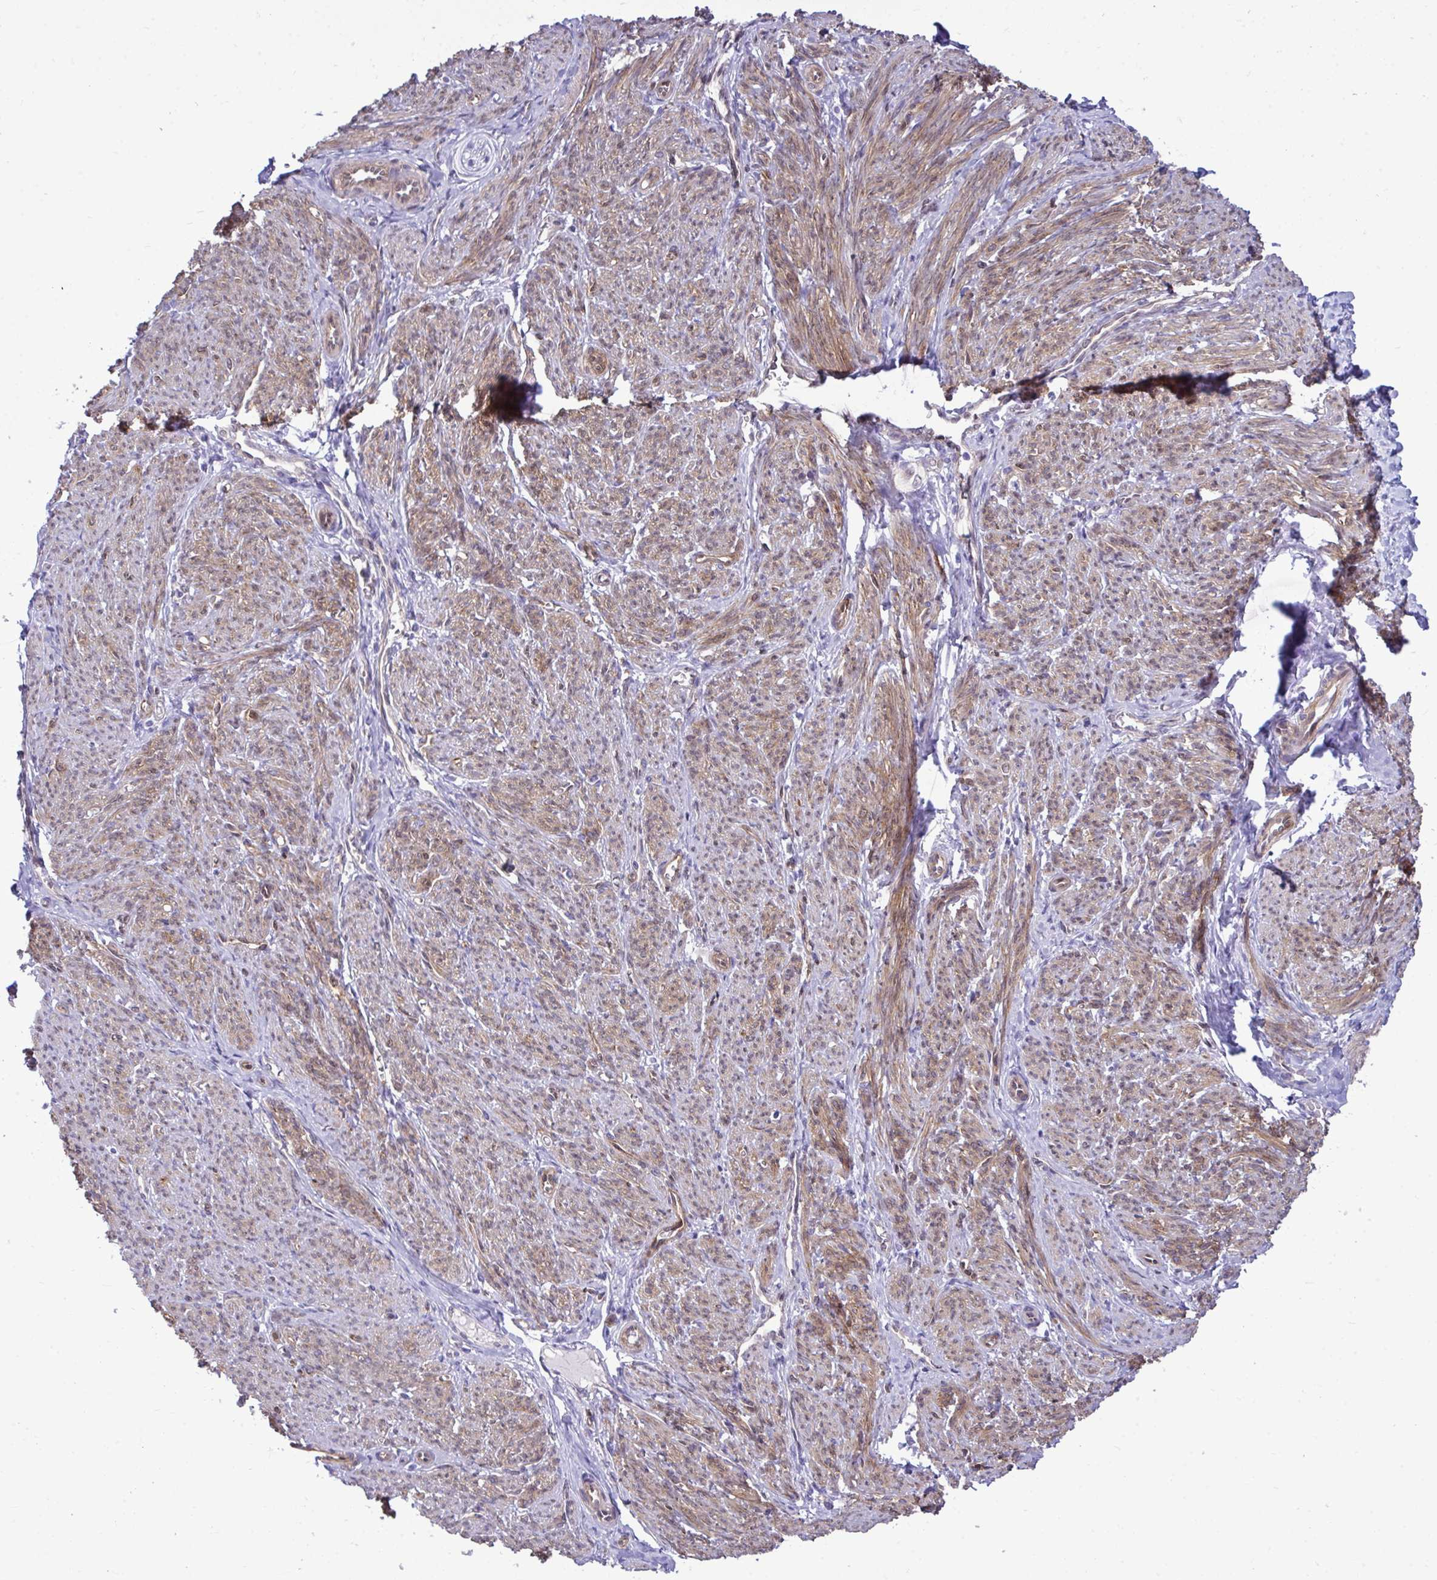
{"staining": {"intensity": "strong", "quantity": "25%-75%", "location": "cytoplasmic/membranous,nuclear"}, "tissue": "smooth muscle", "cell_type": "Smooth muscle cells", "image_type": "normal", "snomed": [{"axis": "morphology", "description": "Normal tissue, NOS"}, {"axis": "topography", "description": "Smooth muscle"}], "caption": "Approximately 25%-75% of smooth muscle cells in normal human smooth muscle reveal strong cytoplasmic/membranous,nuclear protein expression as visualized by brown immunohistochemical staining.", "gene": "LIMS2", "patient": {"sex": "female", "age": 65}}